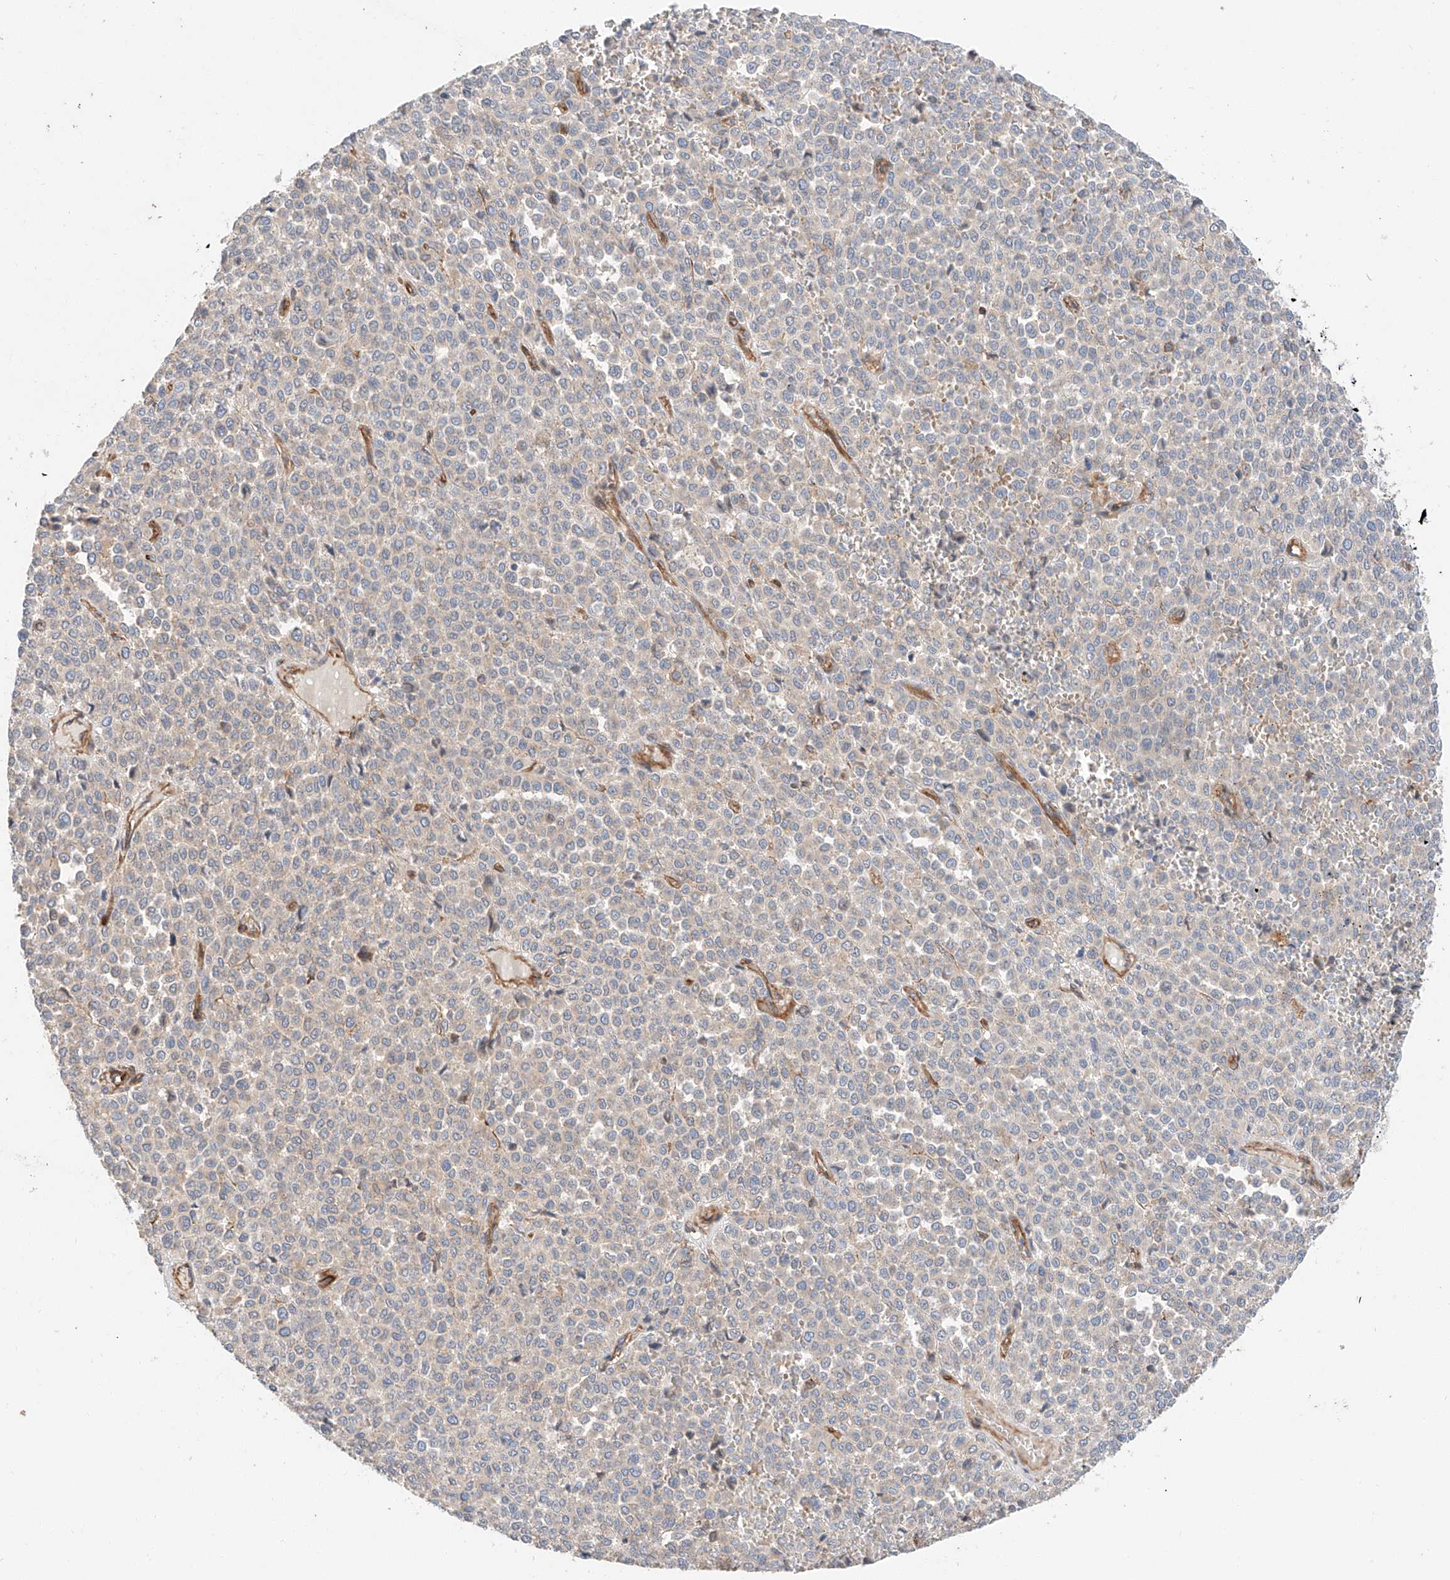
{"staining": {"intensity": "negative", "quantity": "none", "location": "none"}, "tissue": "melanoma", "cell_type": "Tumor cells", "image_type": "cancer", "snomed": [{"axis": "morphology", "description": "Malignant melanoma, Metastatic site"}, {"axis": "topography", "description": "Pancreas"}], "caption": "Tumor cells are negative for brown protein staining in melanoma.", "gene": "MINDY4", "patient": {"sex": "female", "age": 30}}